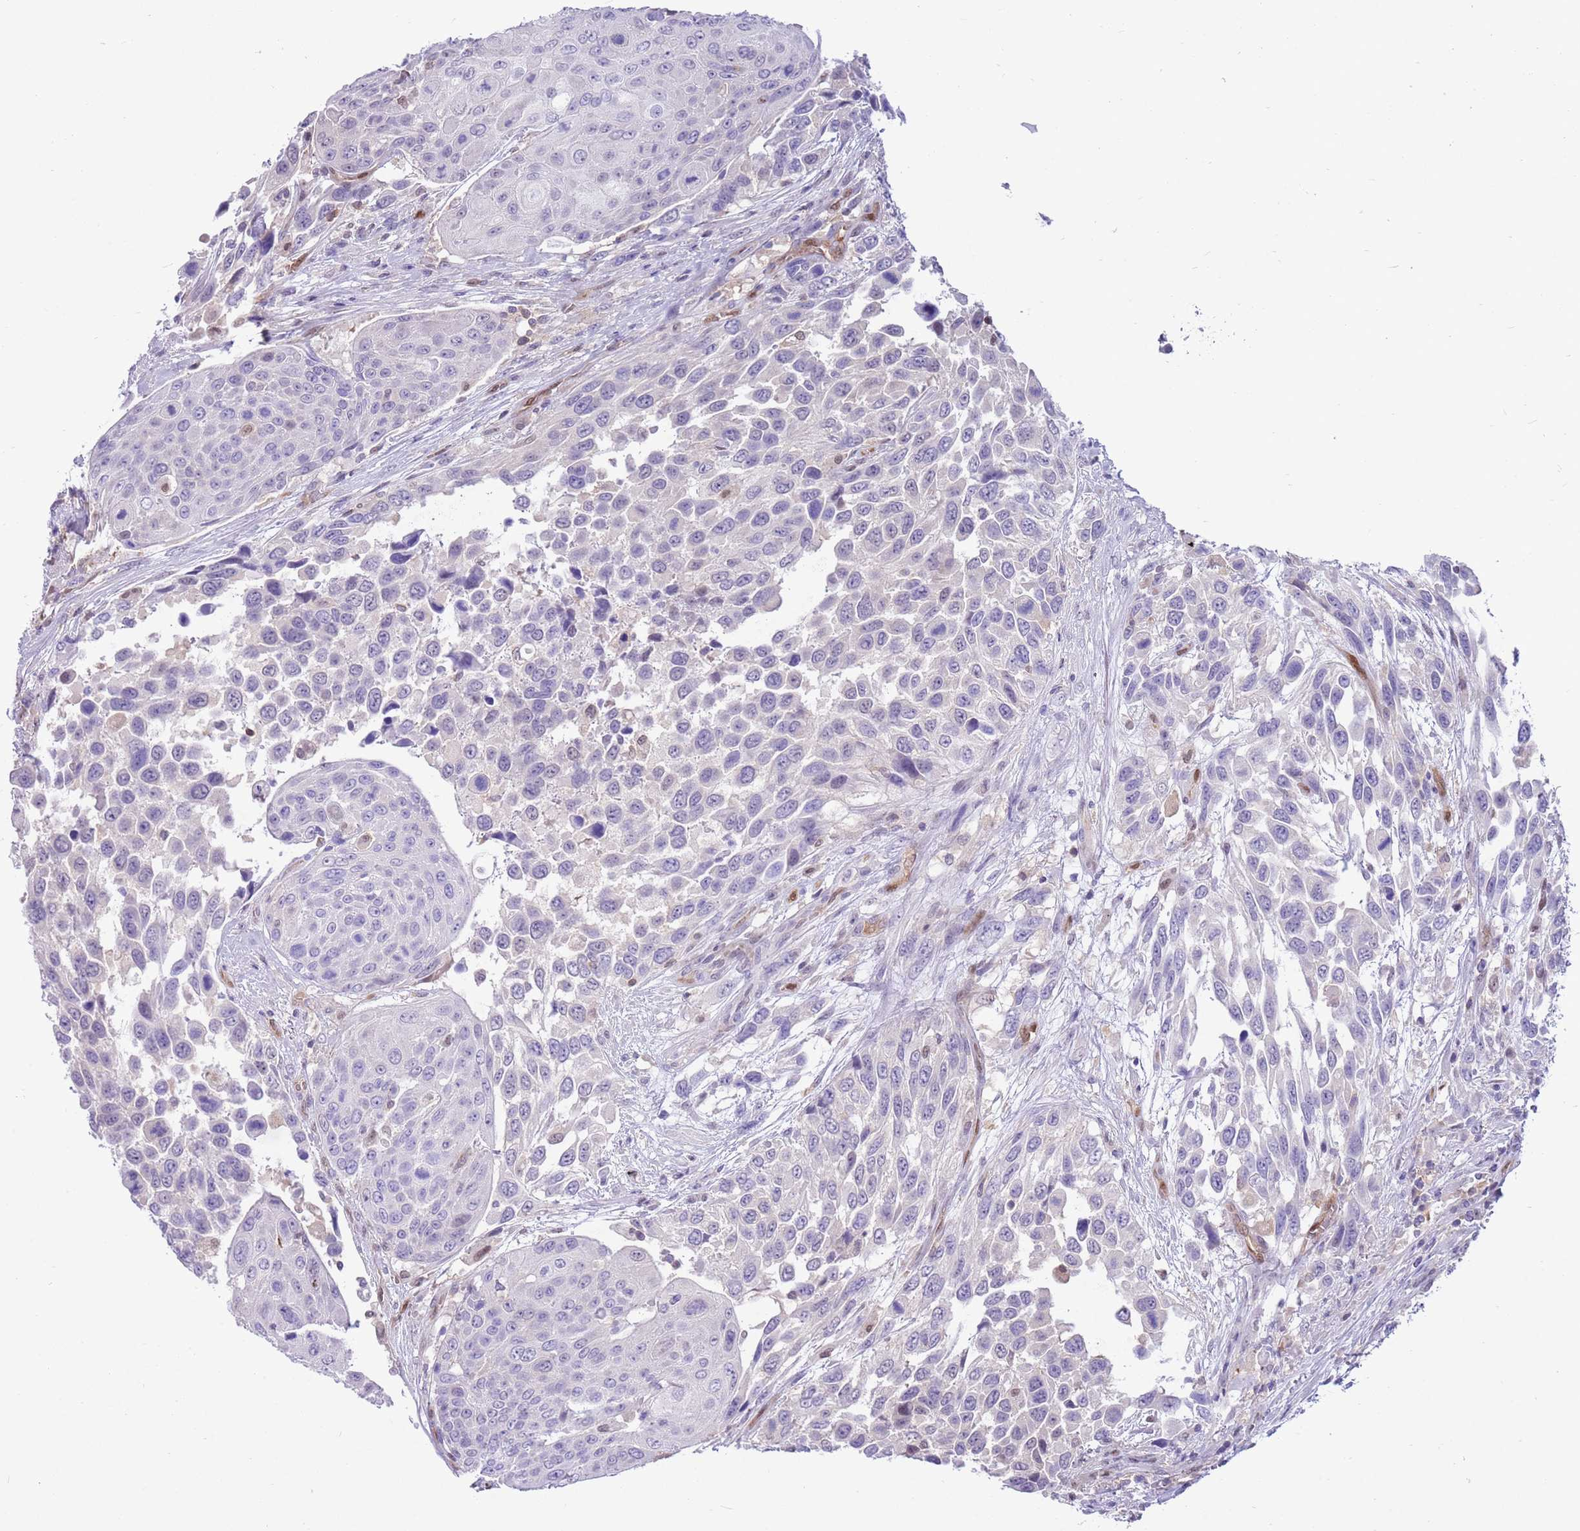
{"staining": {"intensity": "negative", "quantity": "none", "location": "none"}, "tissue": "urothelial cancer", "cell_type": "Tumor cells", "image_type": "cancer", "snomed": [{"axis": "morphology", "description": "Urothelial carcinoma, High grade"}, {"axis": "topography", "description": "Urinary bladder"}], "caption": "High power microscopy micrograph of an IHC histopathology image of high-grade urothelial carcinoma, revealing no significant staining in tumor cells.", "gene": "DDI2", "patient": {"sex": "female", "age": 70}}